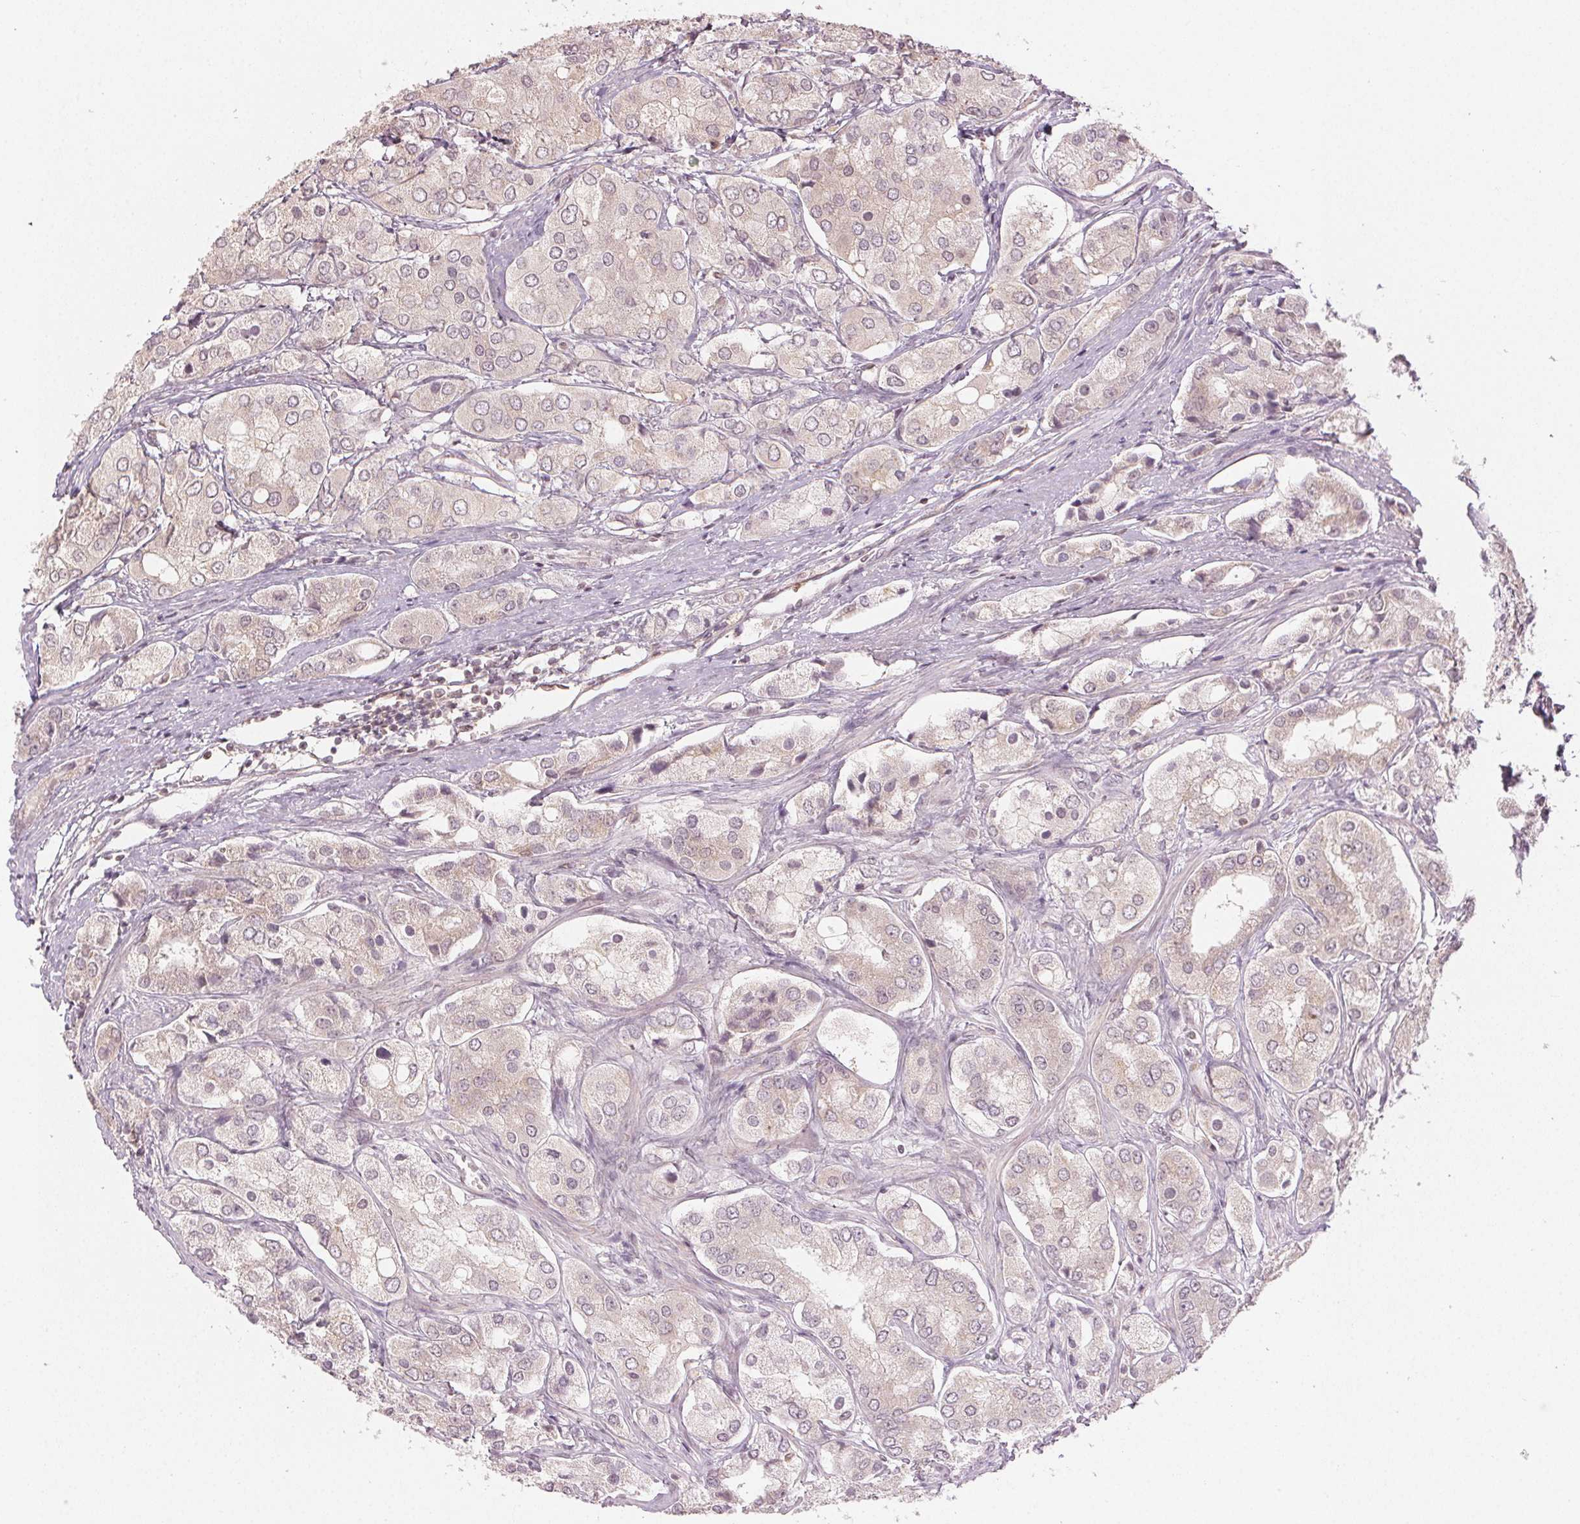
{"staining": {"intensity": "weak", "quantity": "<25%", "location": "cytoplasmic/membranous,nuclear"}, "tissue": "prostate cancer", "cell_type": "Tumor cells", "image_type": "cancer", "snomed": [{"axis": "morphology", "description": "Adenocarcinoma, Low grade"}, {"axis": "topography", "description": "Prostate"}], "caption": "Tumor cells show no significant expression in prostate cancer.", "gene": "MAPK14", "patient": {"sex": "male", "age": 69}}